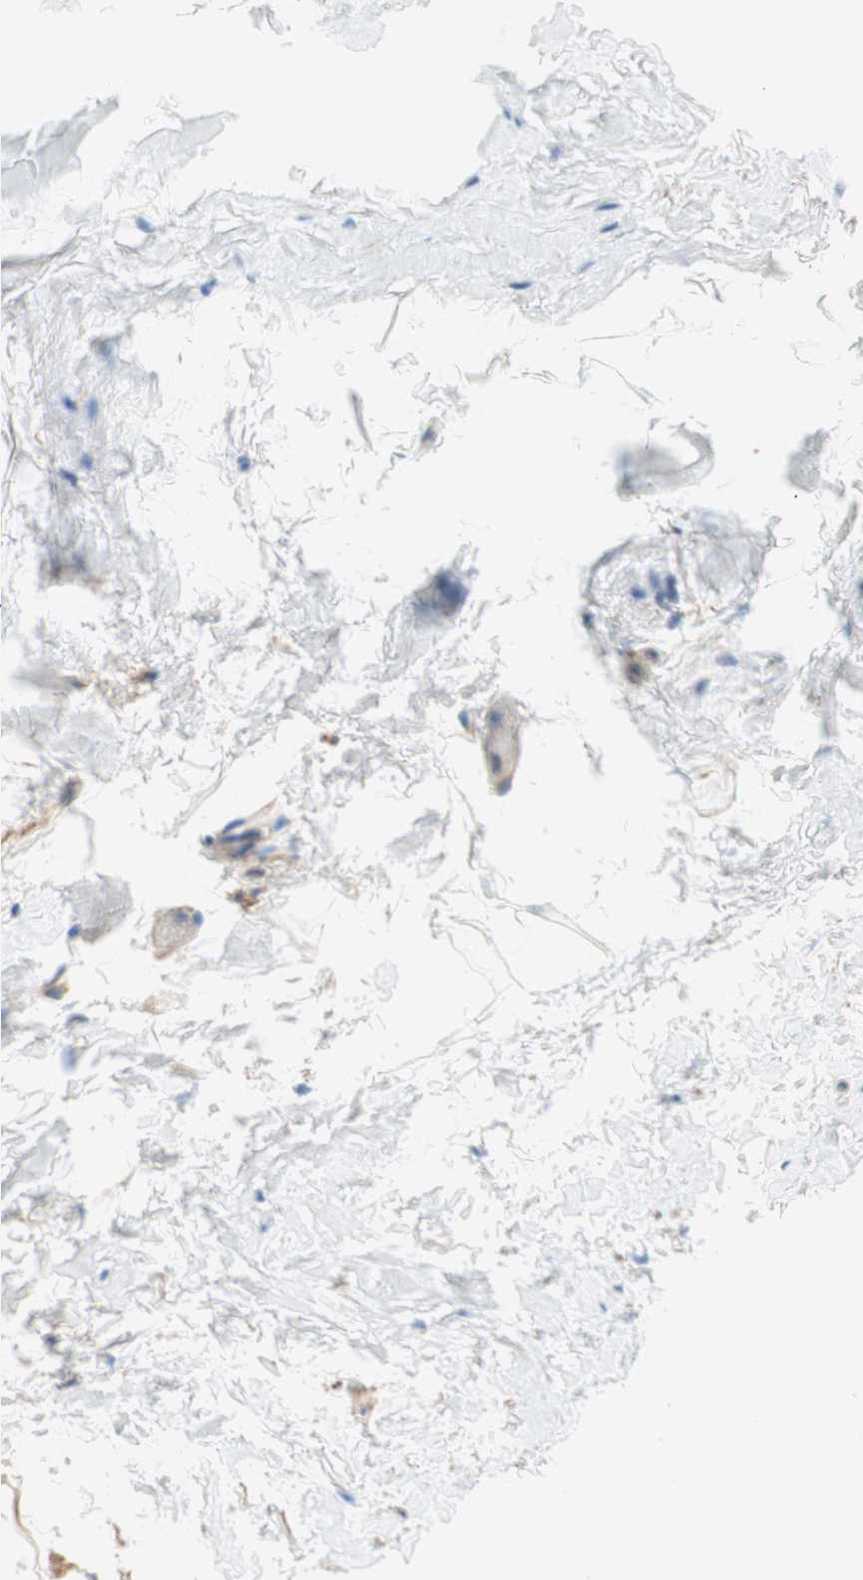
{"staining": {"intensity": "moderate", "quantity": ">75%", "location": "cytoplasmic/membranous"}, "tissue": "adipose tissue", "cell_type": "Adipocytes", "image_type": "normal", "snomed": [{"axis": "morphology", "description": "Normal tissue, NOS"}, {"axis": "topography", "description": "Bronchus"}], "caption": "Immunohistochemical staining of unremarkable adipose tissue reveals moderate cytoplasmic/membranous protein expression in approximately >75% of adipocytes. Nuclei are stained in blue.", "gene": "VPS26A", "patient": {"sex": "female", "age": 73}}